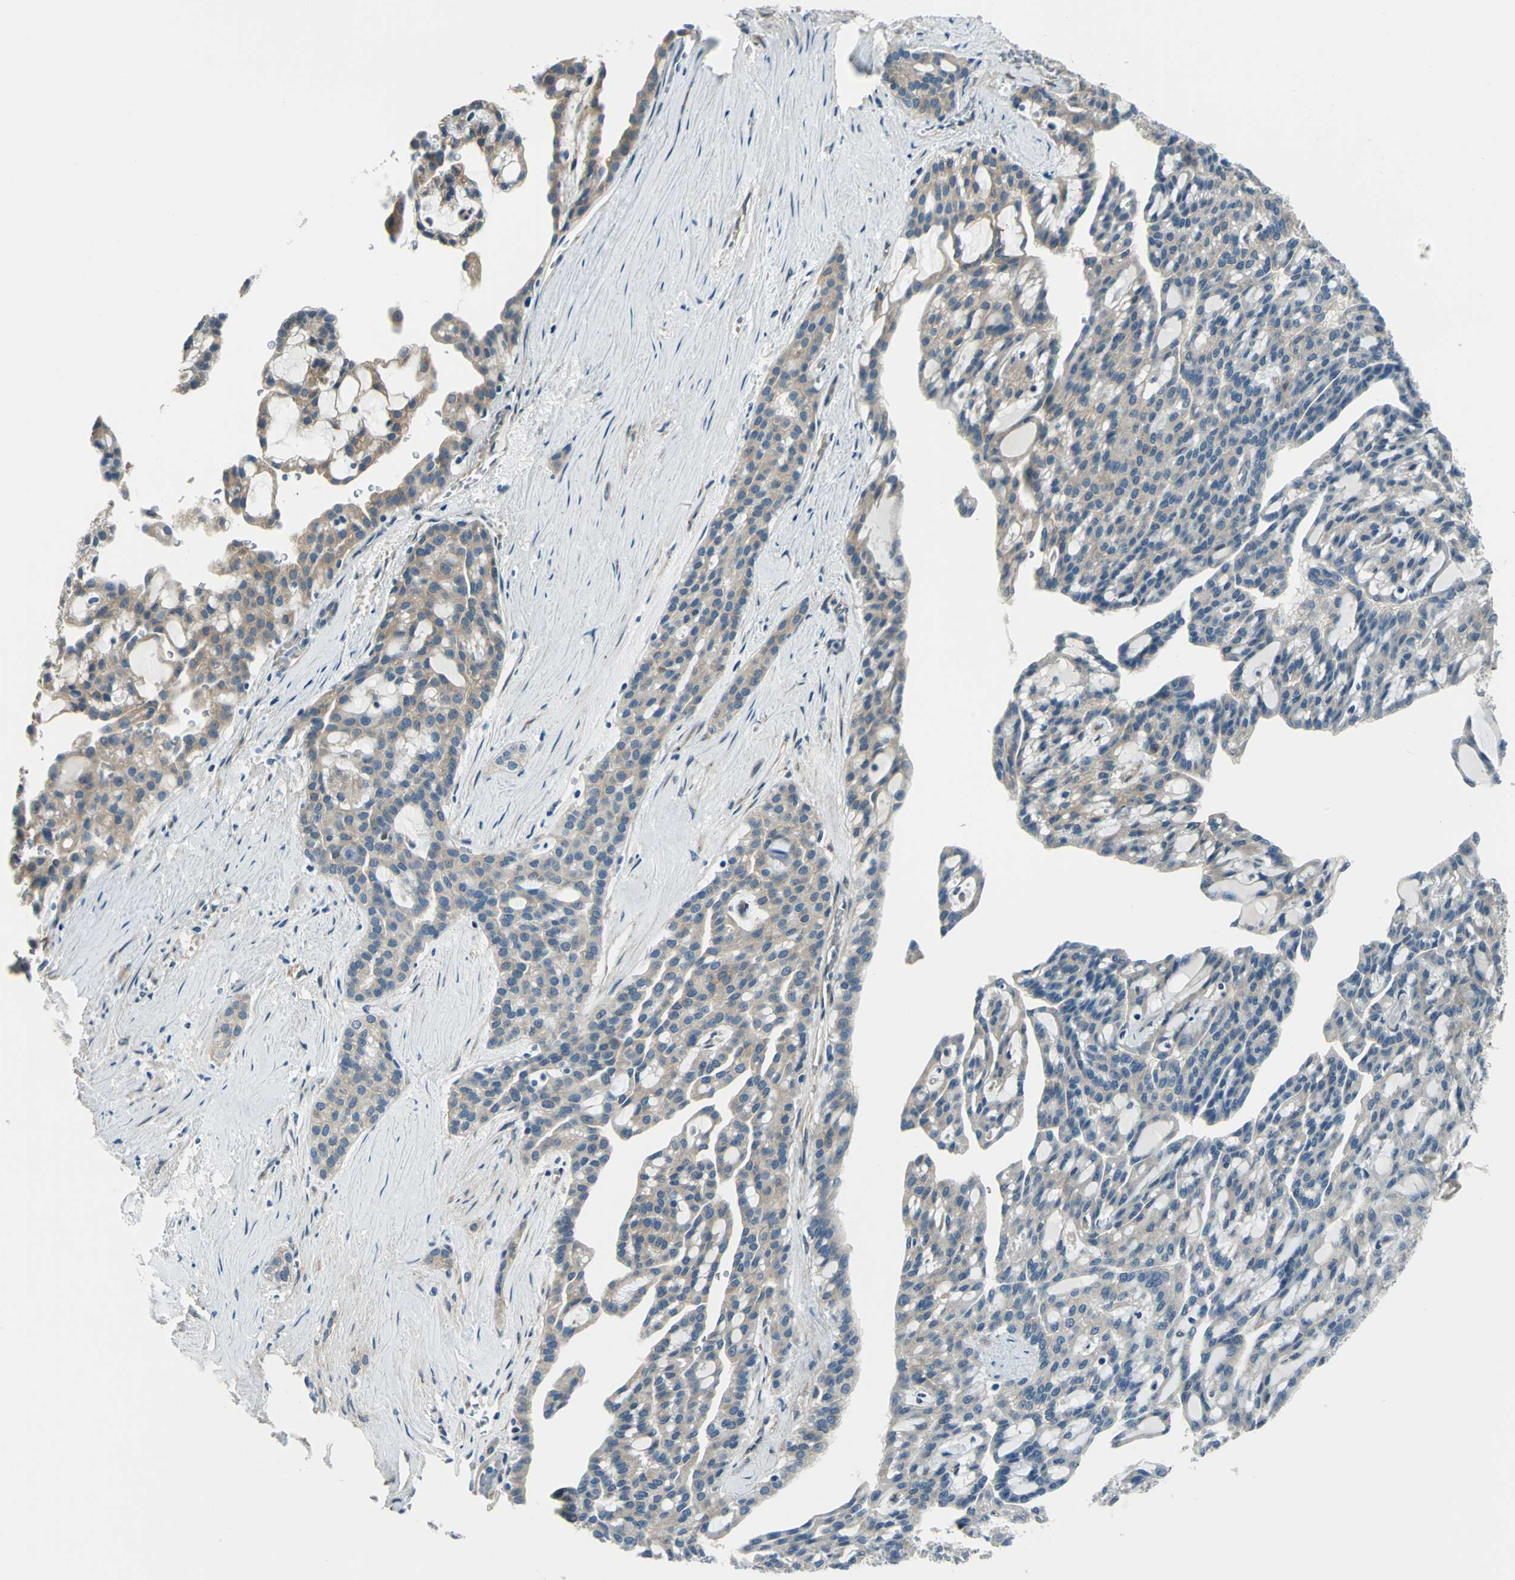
{"staining": {"intensity": "weak", "quantity": "<25%", "location": "cytoplasmic/membranous"}, "tissue": "renal cancer", "cell_type": "Tumor cells", "image_type": "cancer", "snomed": [{"axis": "morphology", "description": "Adenocarcinoma, NOS"}, {"axis": "topography", "description": "Kidney"}], "caption": "Histopathology image shows no significant protein expression in tumor cells of renal cancer (adenocarcinoma).", "gene": "CDC42EP1", "patient": {"sex": "male", "age": 63}}